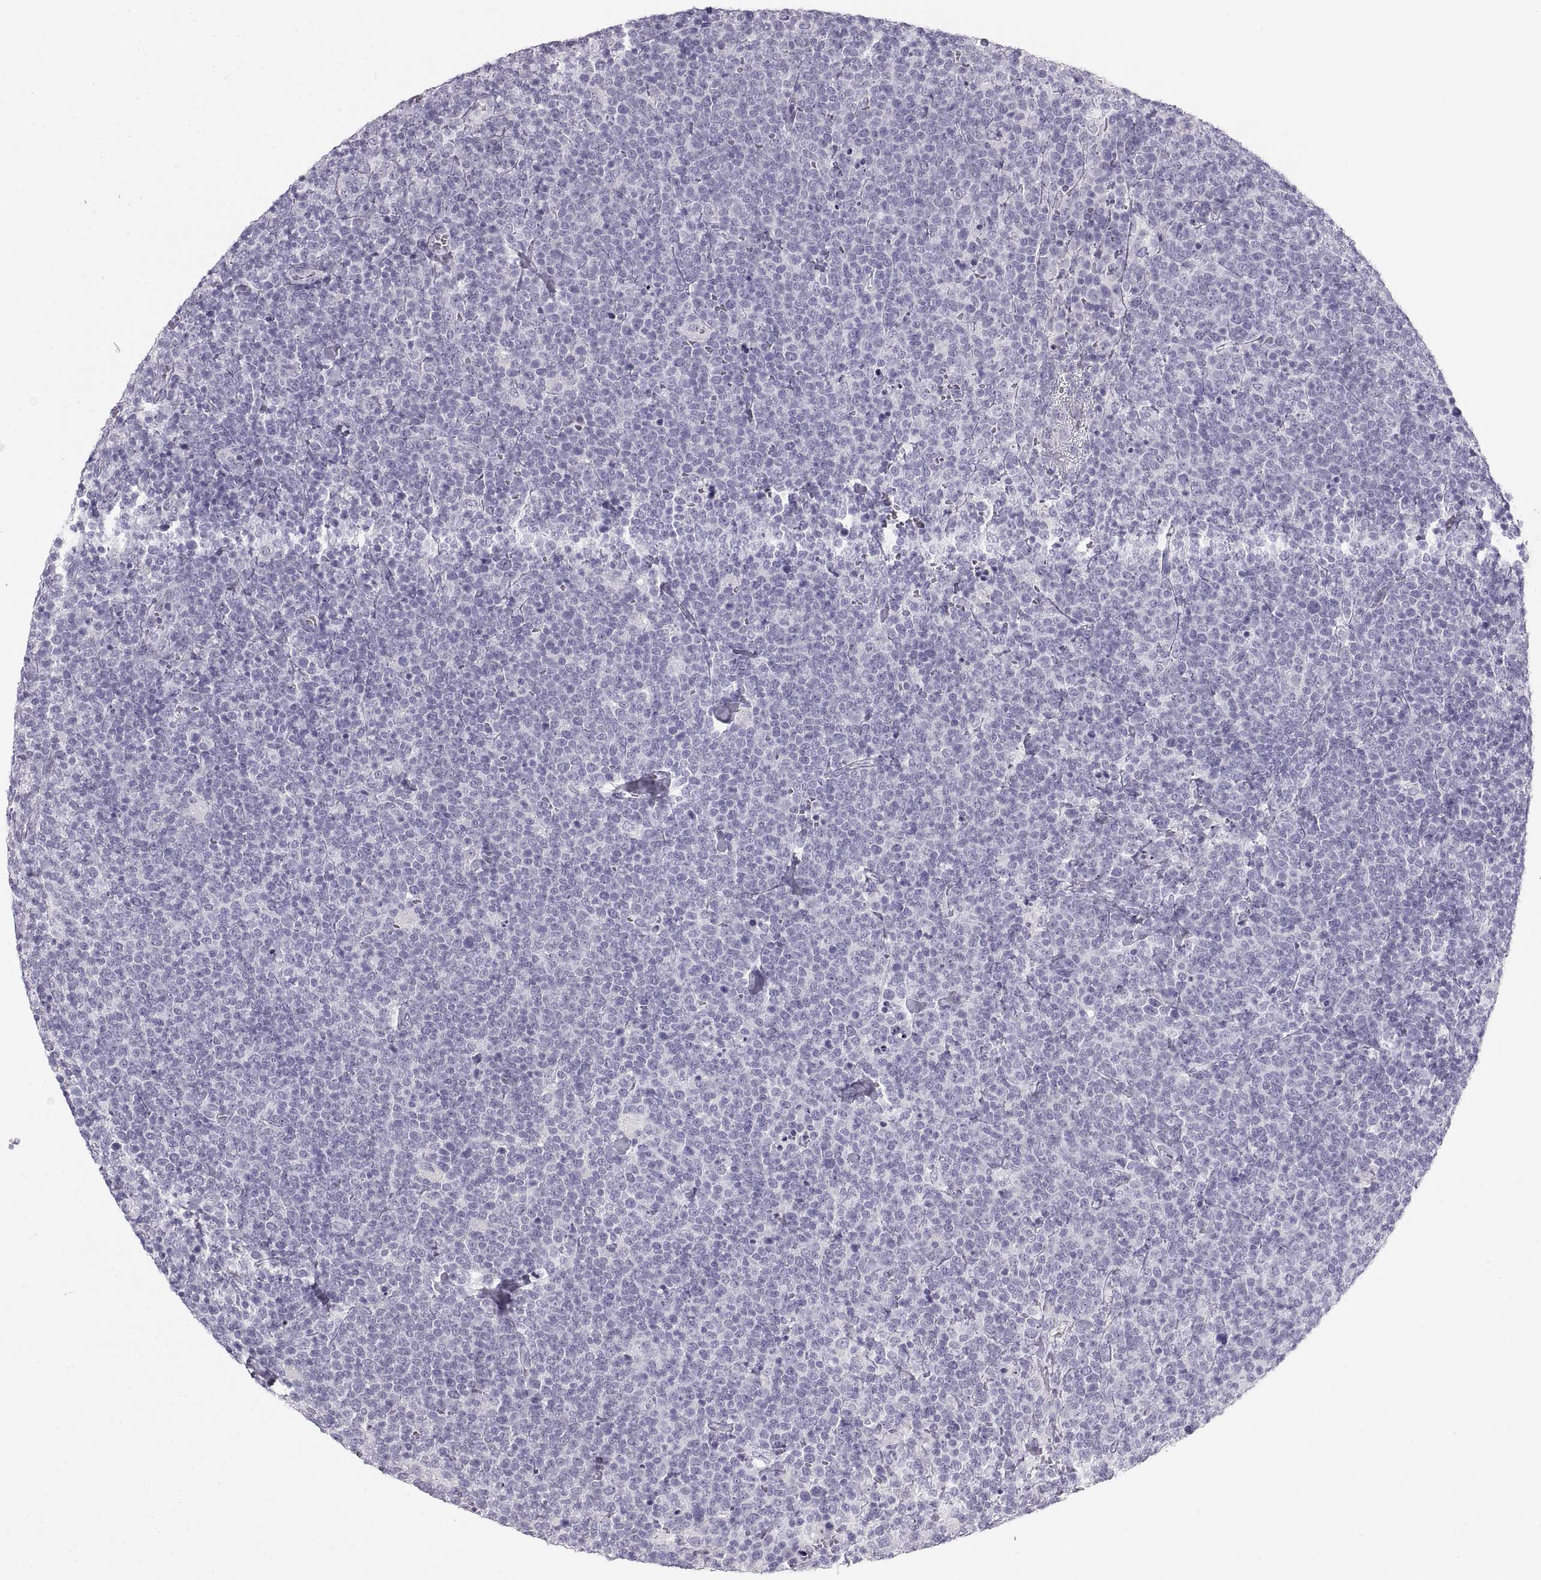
{"staining": {"intensity": "negative", "quantity": "none", "location": "none"}, "tissue": "lymphoma", "cell_type": "Tumor cells", "image_type": "cancer", "snomed": [{"axis": "morphology", "description": "Malignant lymphoma, non-Hodgkin's type, High grade"}, {"axis": "topography", "description": "Lymph node"}], "caption": "A high-resolution micrograph shows immunohistochemistry (IHC) staining of malignant lymphoma, non-Hodgkin's type (high-grade), which demonstrates no significant staining in tumor cells. (DAB IHC visualized using brightfield microscopy, high magnification).", "gene": "SEMG1", "patient": {"sex": "male", "age": 61}}